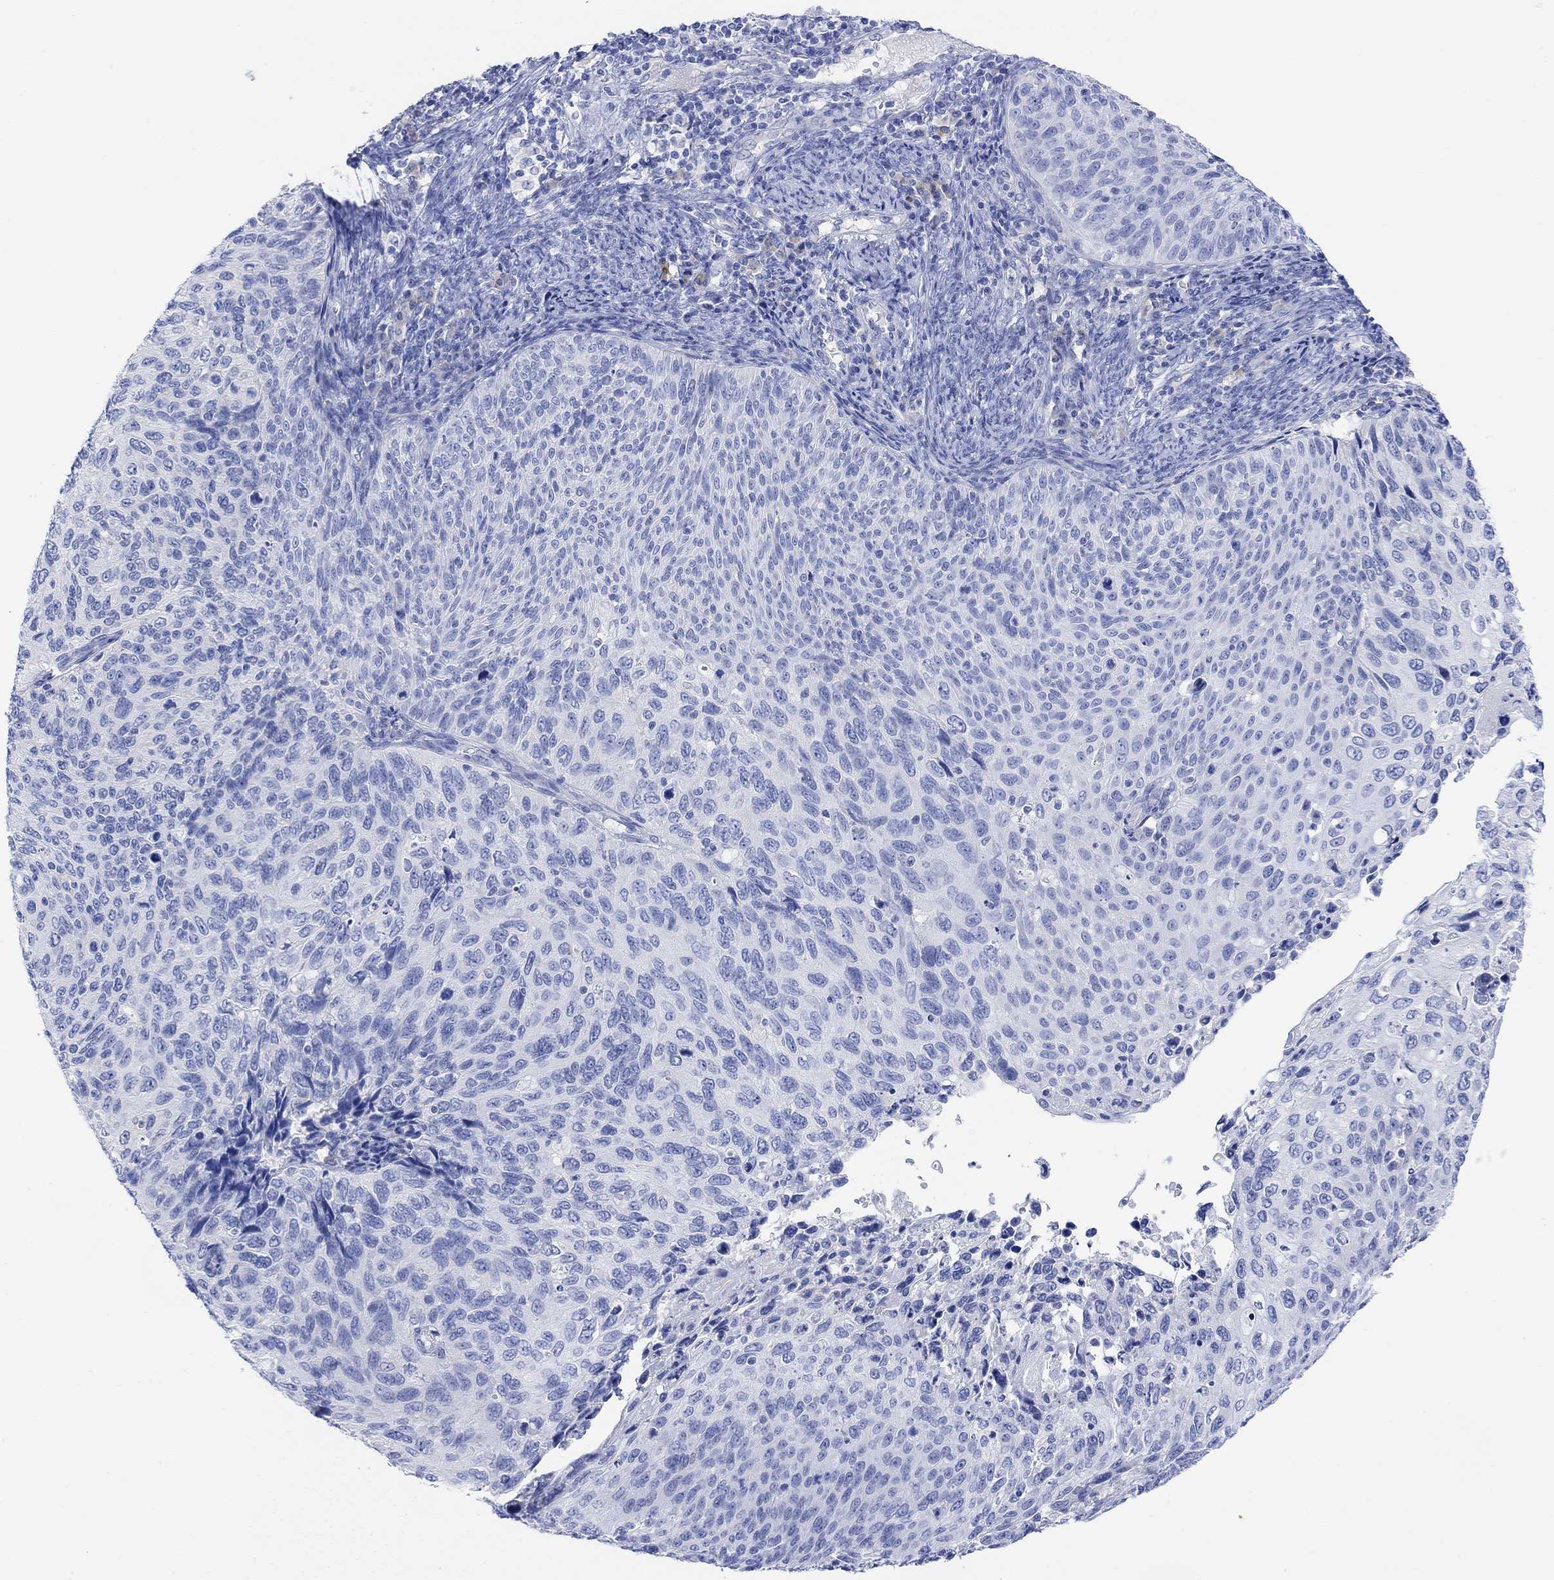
{"staining": {"intensity": "negative", "quantity": "none", "location": "none"}, "tissue": "cervical cancer", "cell_type": "Tumor cells", "image_type": "cancer", "snomed": [{"axis": "morphology", "description": "Squamous cell carcinoma, NOS"}, {"axis": "topography", "description": "Cervix"}], "caption": "Squamous cell carcinoma (cervical) was stained to show a protein in brown. There is no significant positivity in tumor cells. (Stains: DAB (3,3'-diaminobenzidine) immunohistochemistry with hematoxylin counter stain, Microscopy: brightfield microscopy at high magnification).", "gene": "GNG13", "patient": {"sex": "female", "age": 70}}